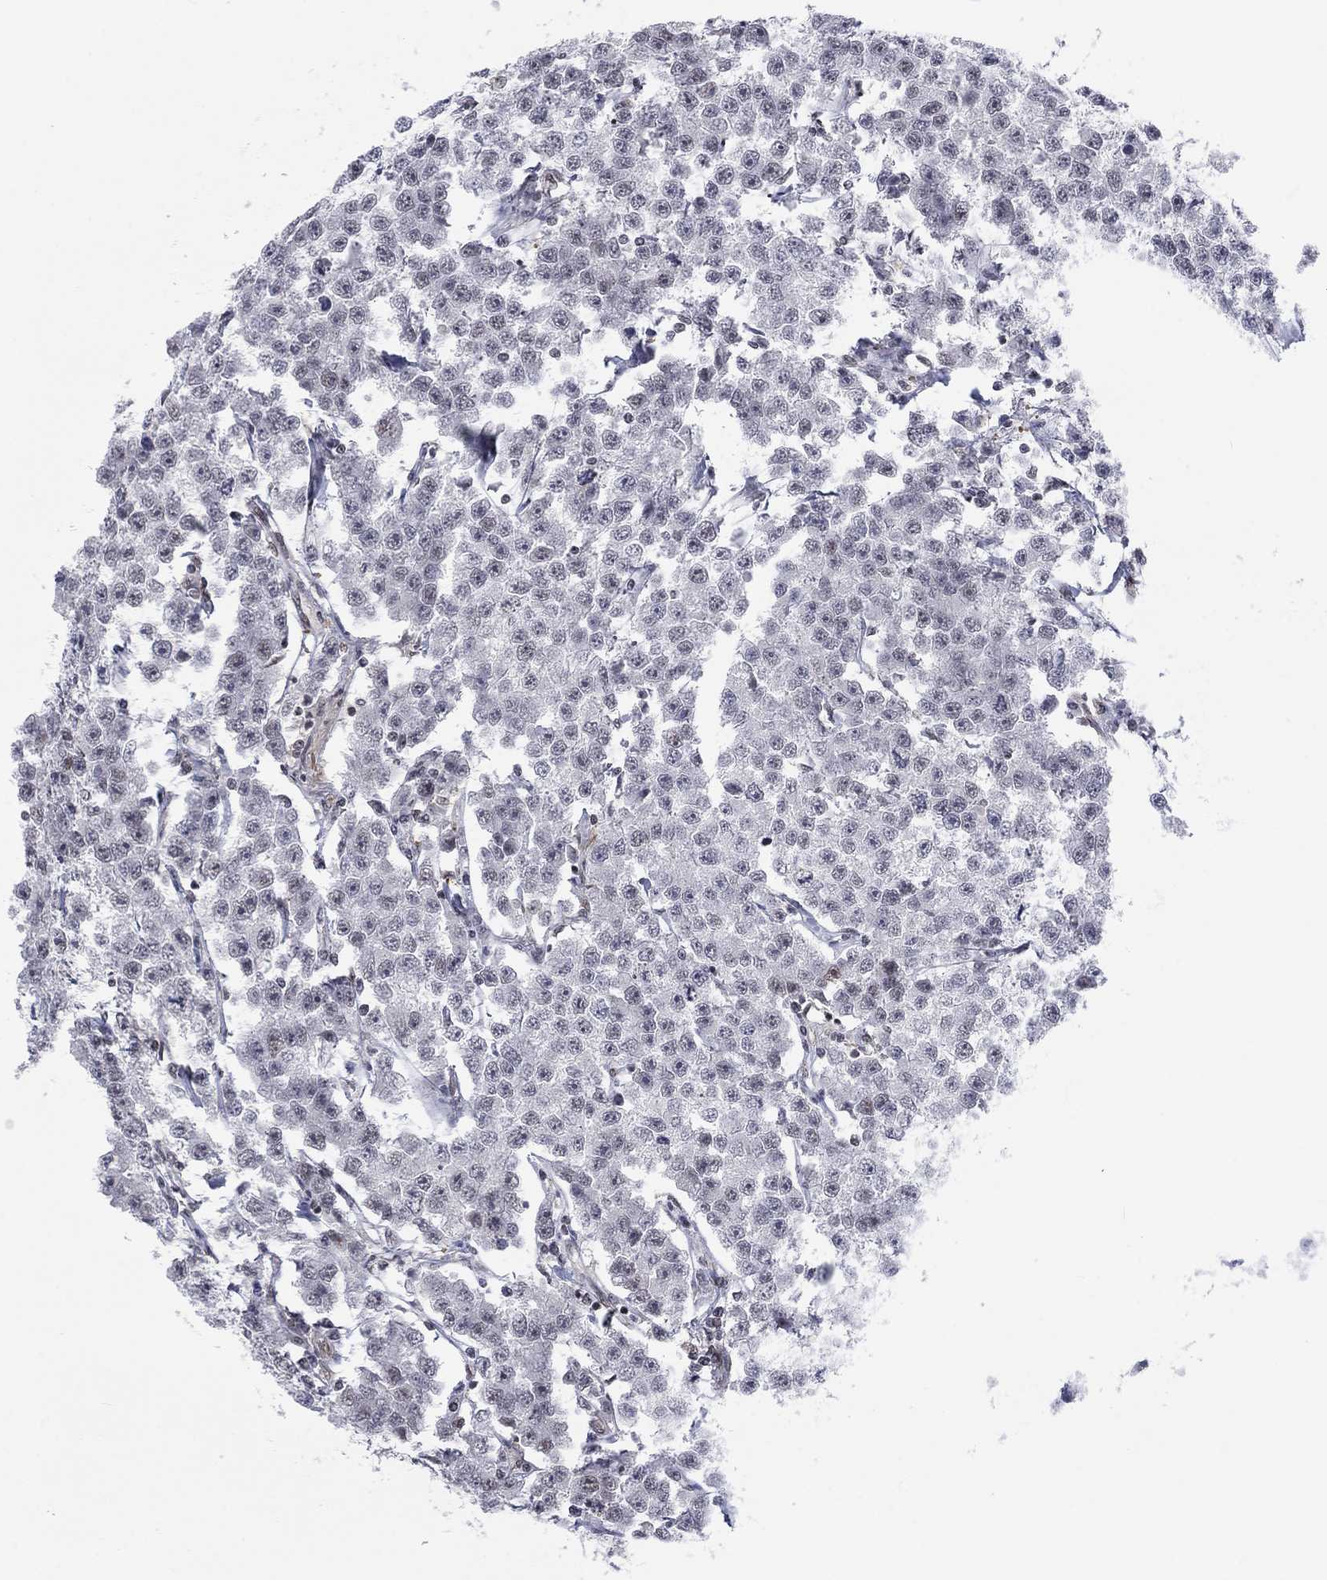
{"staining": {"intensity": "negative", "quantity": "none", "location": "none"}, "tissue": "testis cancer", "cell_type": "Tumor cells", "image_type": "cancer", "snomed": [{"axis": "morphology", "description": "Seminoma, NOS"}, {"axis": "topography", "description": "Testis"}], "caption": "IHC of seminoma (testis) shows no positivity in tumor cells. (DAB IHC, high magnification).", "gene": "FYTTD1", "patient": {"sex": "male", "age": 59}}